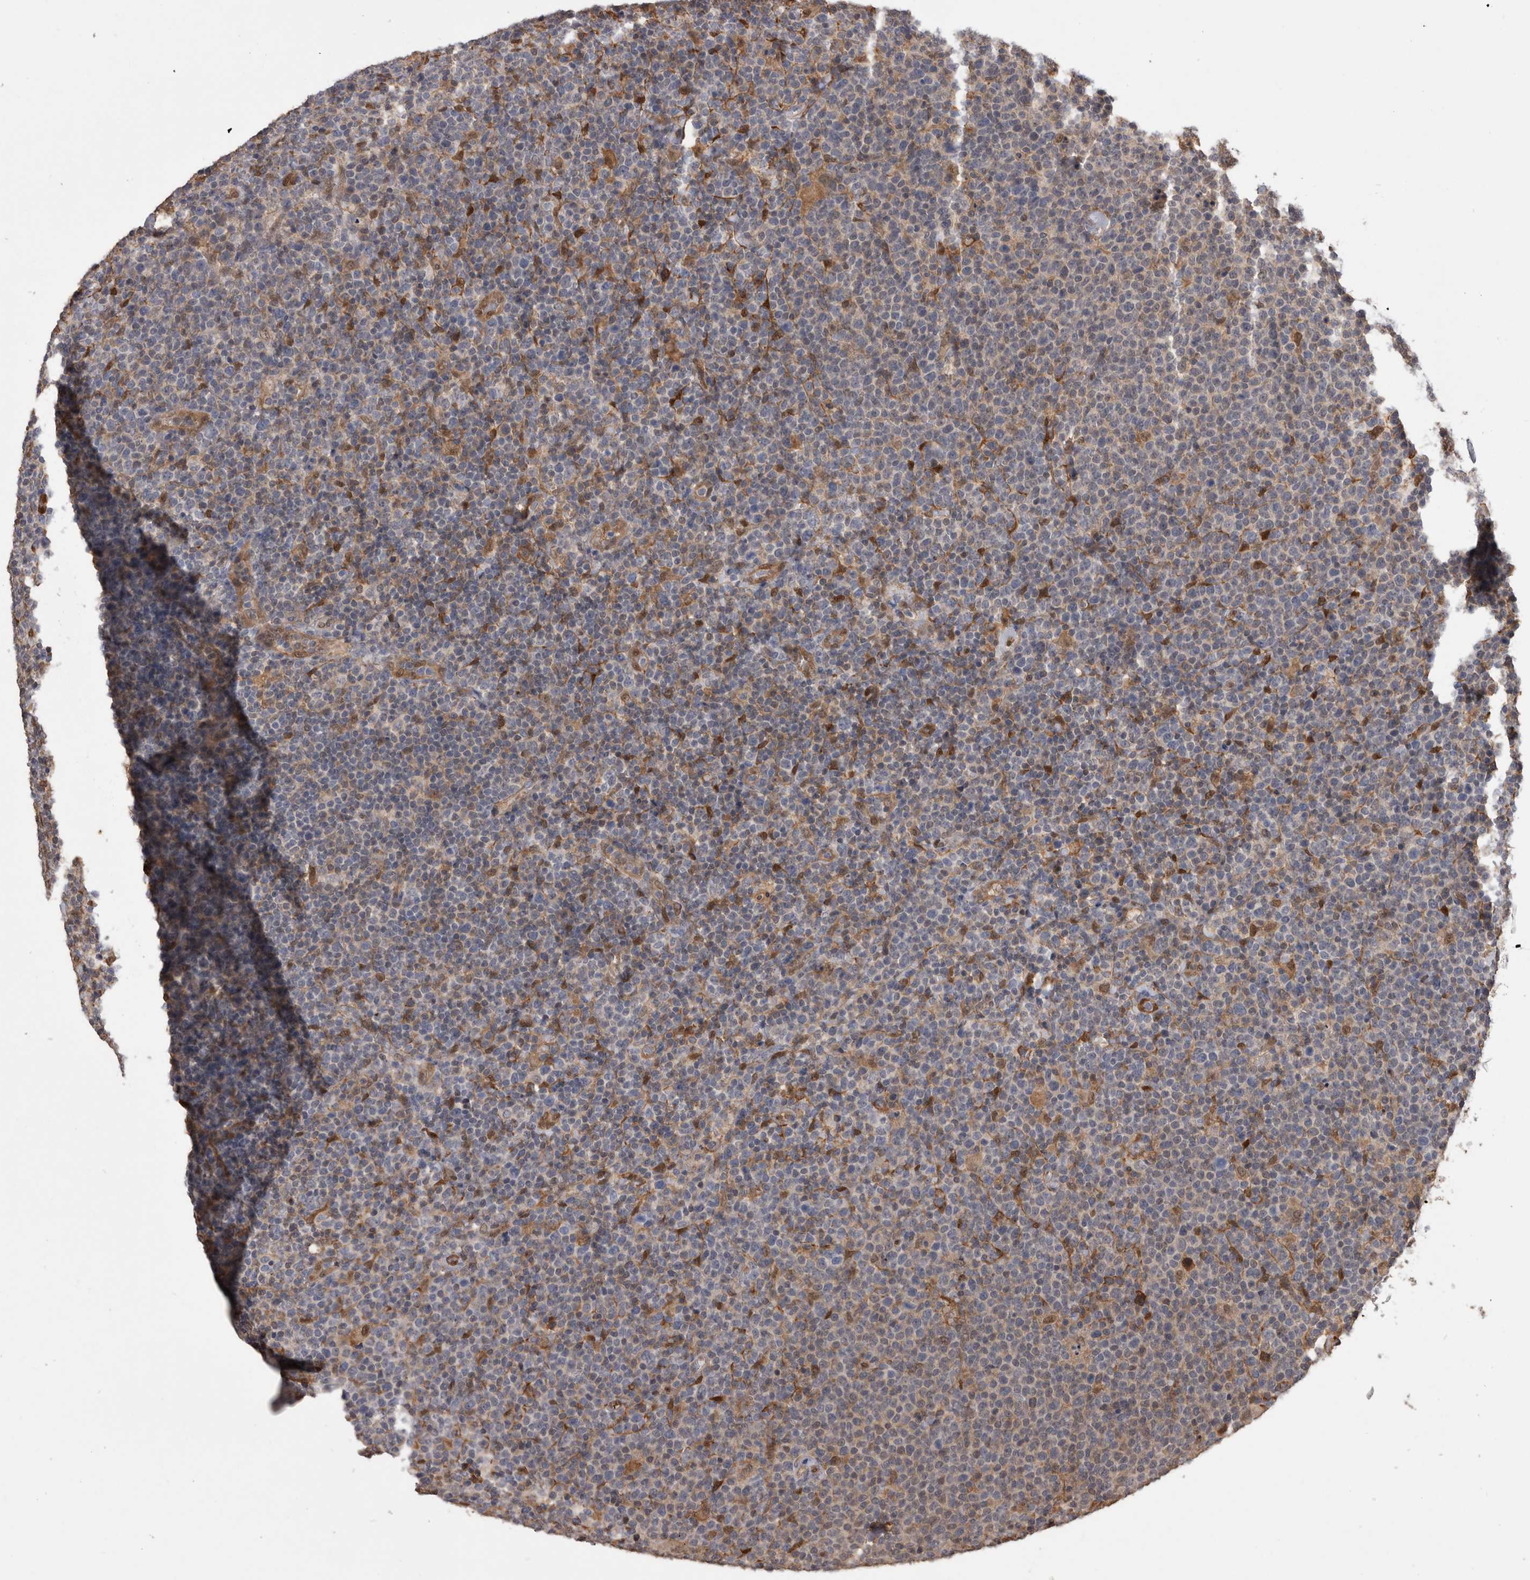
{"staining": {"intensity": "negative", "quantity": "none", "location": "none"}, "tissue": "lymphoma", "cell_type": "Tumor cells", "image_type": "cancer", "snomed": [{"axis": "morphology", "description": "Malignant lymphoma, non-Hodgkin's type, High grade"}, {"axis": "topography", "description": "Lymph node"}], "caption": "Immunohistochemical staining of high-grade malignant lymphoma, non-Hodgkin's type displays no significant staining in tumor cells. (Stains: DAB IHC with hematoxylin counter stain, Microscopy: brightfield microscopy at high magnification).", "gene": "LXN", "patient": {"sex": "male", "age": 61}}